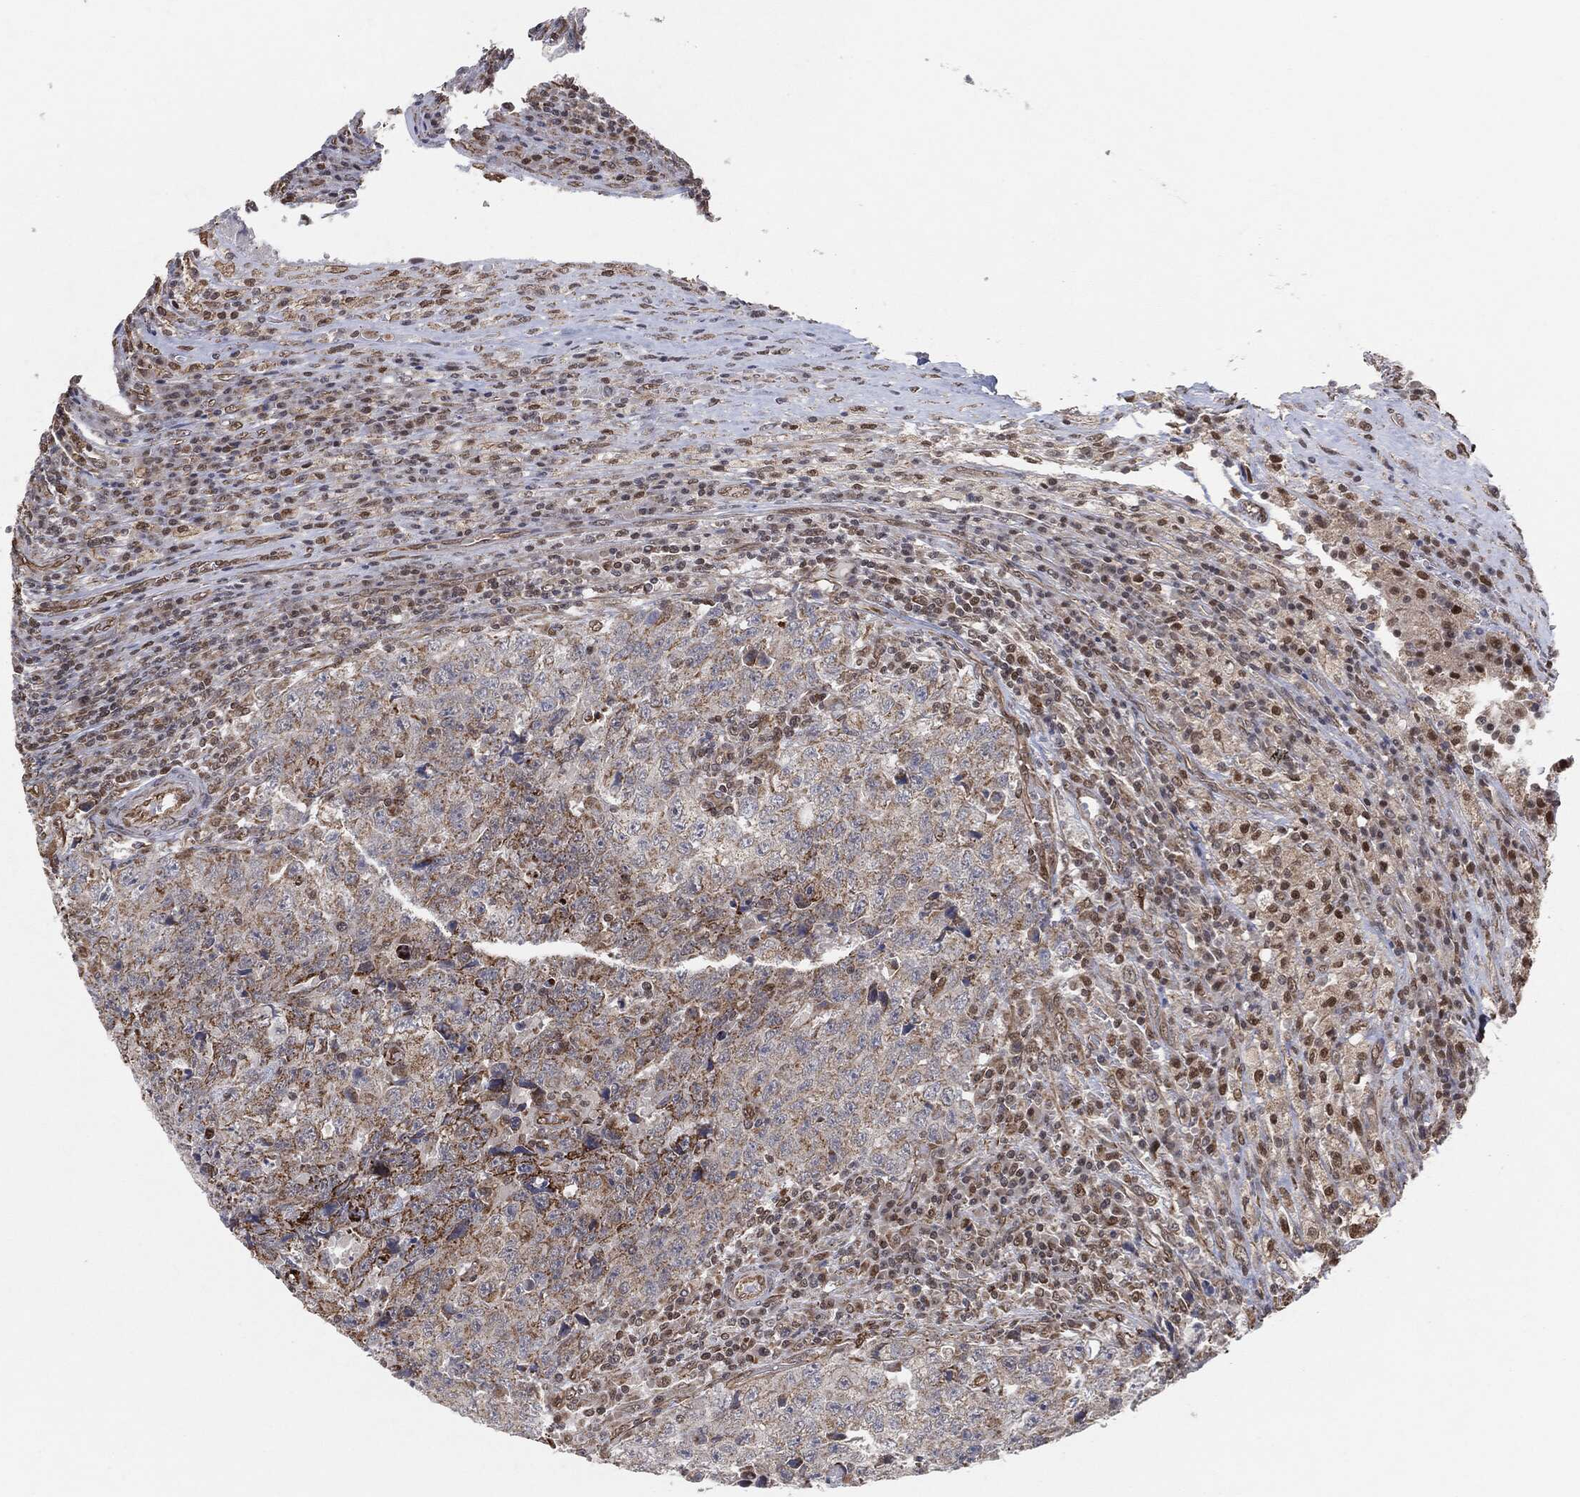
{"staining": {"intensity": "strong", "quantity": "<25%", "location": "cytoplasmic/membranous"}, "tissue": "testis cancer", "cell_type": "Tumor cells", "image_type": "cancer", "snomed": [{"axis": "morphology", "description": "Necrosis, NOS"}, {"axis": "morphology", "description": "Carcinoma, Embryonal, NOS"}, {"axis": "topography", "description": "Testis"}], "caption": "Protein expression analysis of human embryonal carcinoma (testis) reveals strong cytoplasmic/membranous expression in about <25% of tumor cells.", "gene": "TP53RK", "patient": {"sex": "male", "age": 19}}